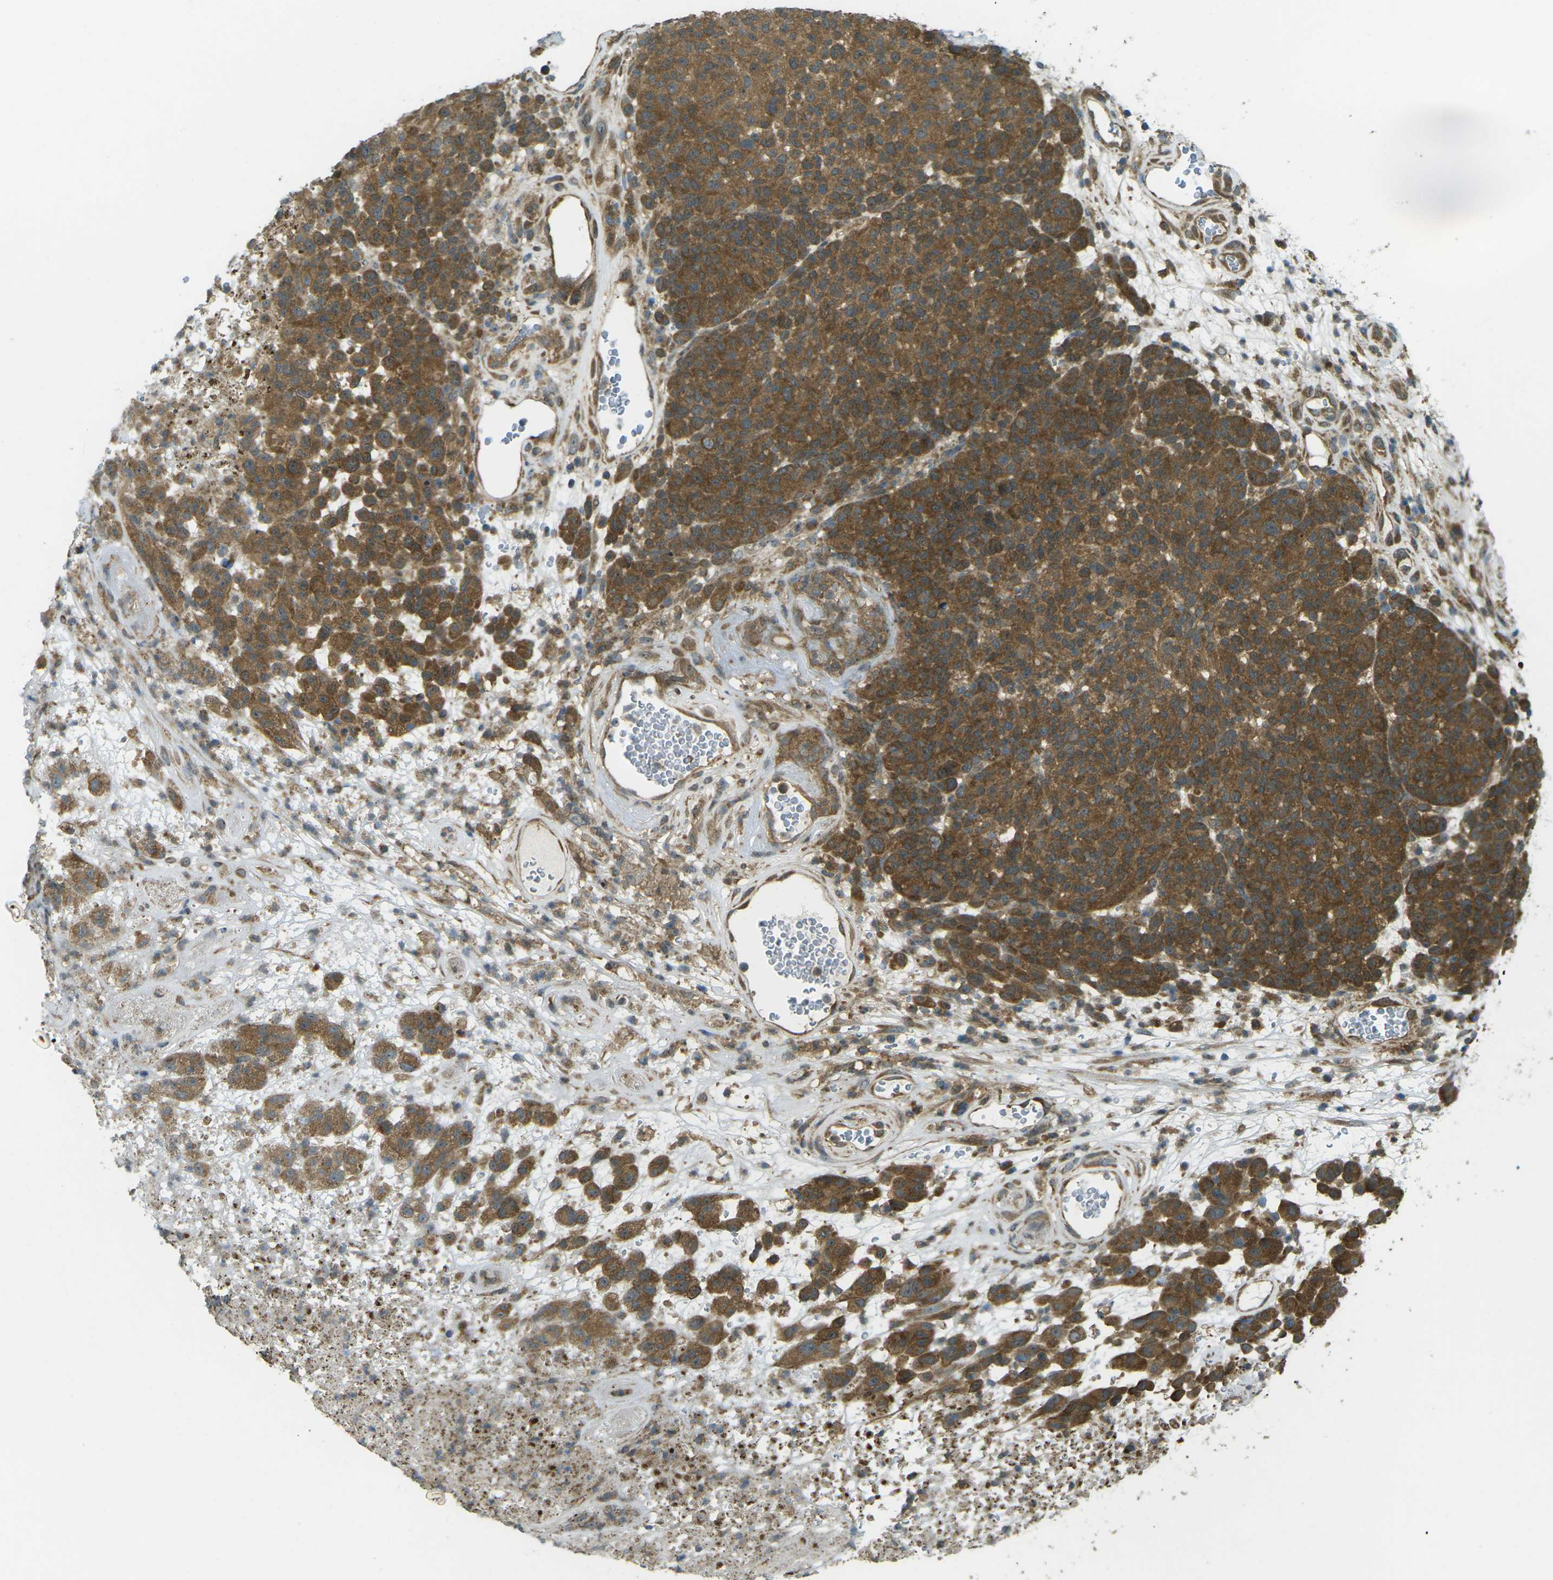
{"staining": {"intensity": "strong", "quantity": ">75%", "location": "cytoplasmic/membranous"}, "tissue": "melanoma", "cell_type": "Tumor cells", "image_type": "cancer", "snomed": [{"axis": "morphology", "description": "Malignant melanoma, NOS"}, {"axis": "topography", "description": "Skin"}], "caption": "A histopathology image of human malignant melanoma stained for a protein reveals strong cytoplasmic/membranous brown staining in tumor cells. (brown staining indicates protein expression, while blue staining denotes nuclei).", "gene": "CHMP3", "patient": {"sex": "male", "age": 59}}